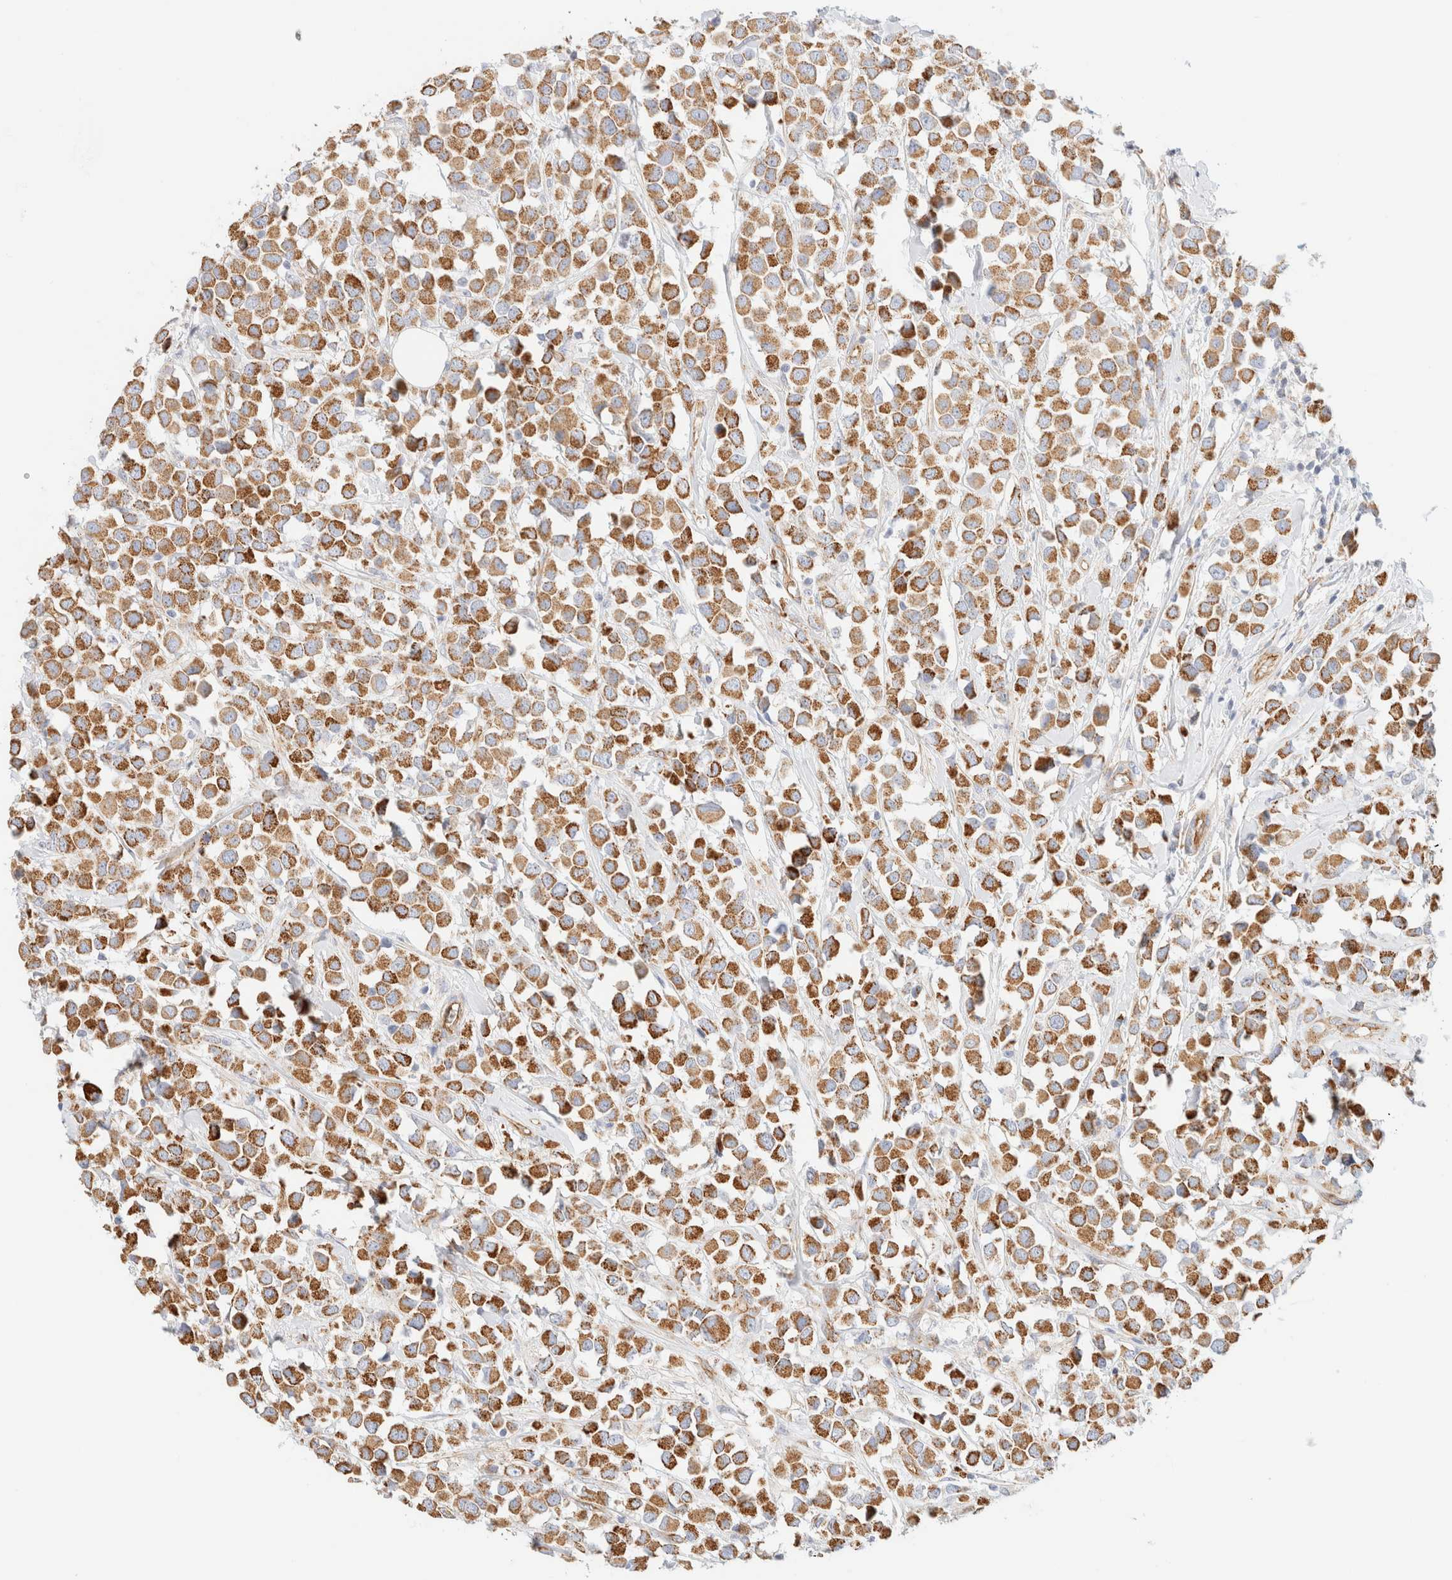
{"staining": {"intensity": "moderate", "quantity": ">75%", "location": "cytoplasmic/membranous"}, "tissue": "breast cancer", "cell_type": "Tumor cells", "image_type": "cancer", "snomed": [{"axis": "morphology", "description": "Duct carcinoma"}, {"axis": "topography", "description": "Breast"}], "caption": "DAB immunohistochemical staining of breast cancer (intraductal carcinoma) demonstrates moderate cytoplasmic/membranous protein positivity in about >75% of tumor cells.", "gene": "CYB5R4", "patient": {"sex": "female", "age": 61}}